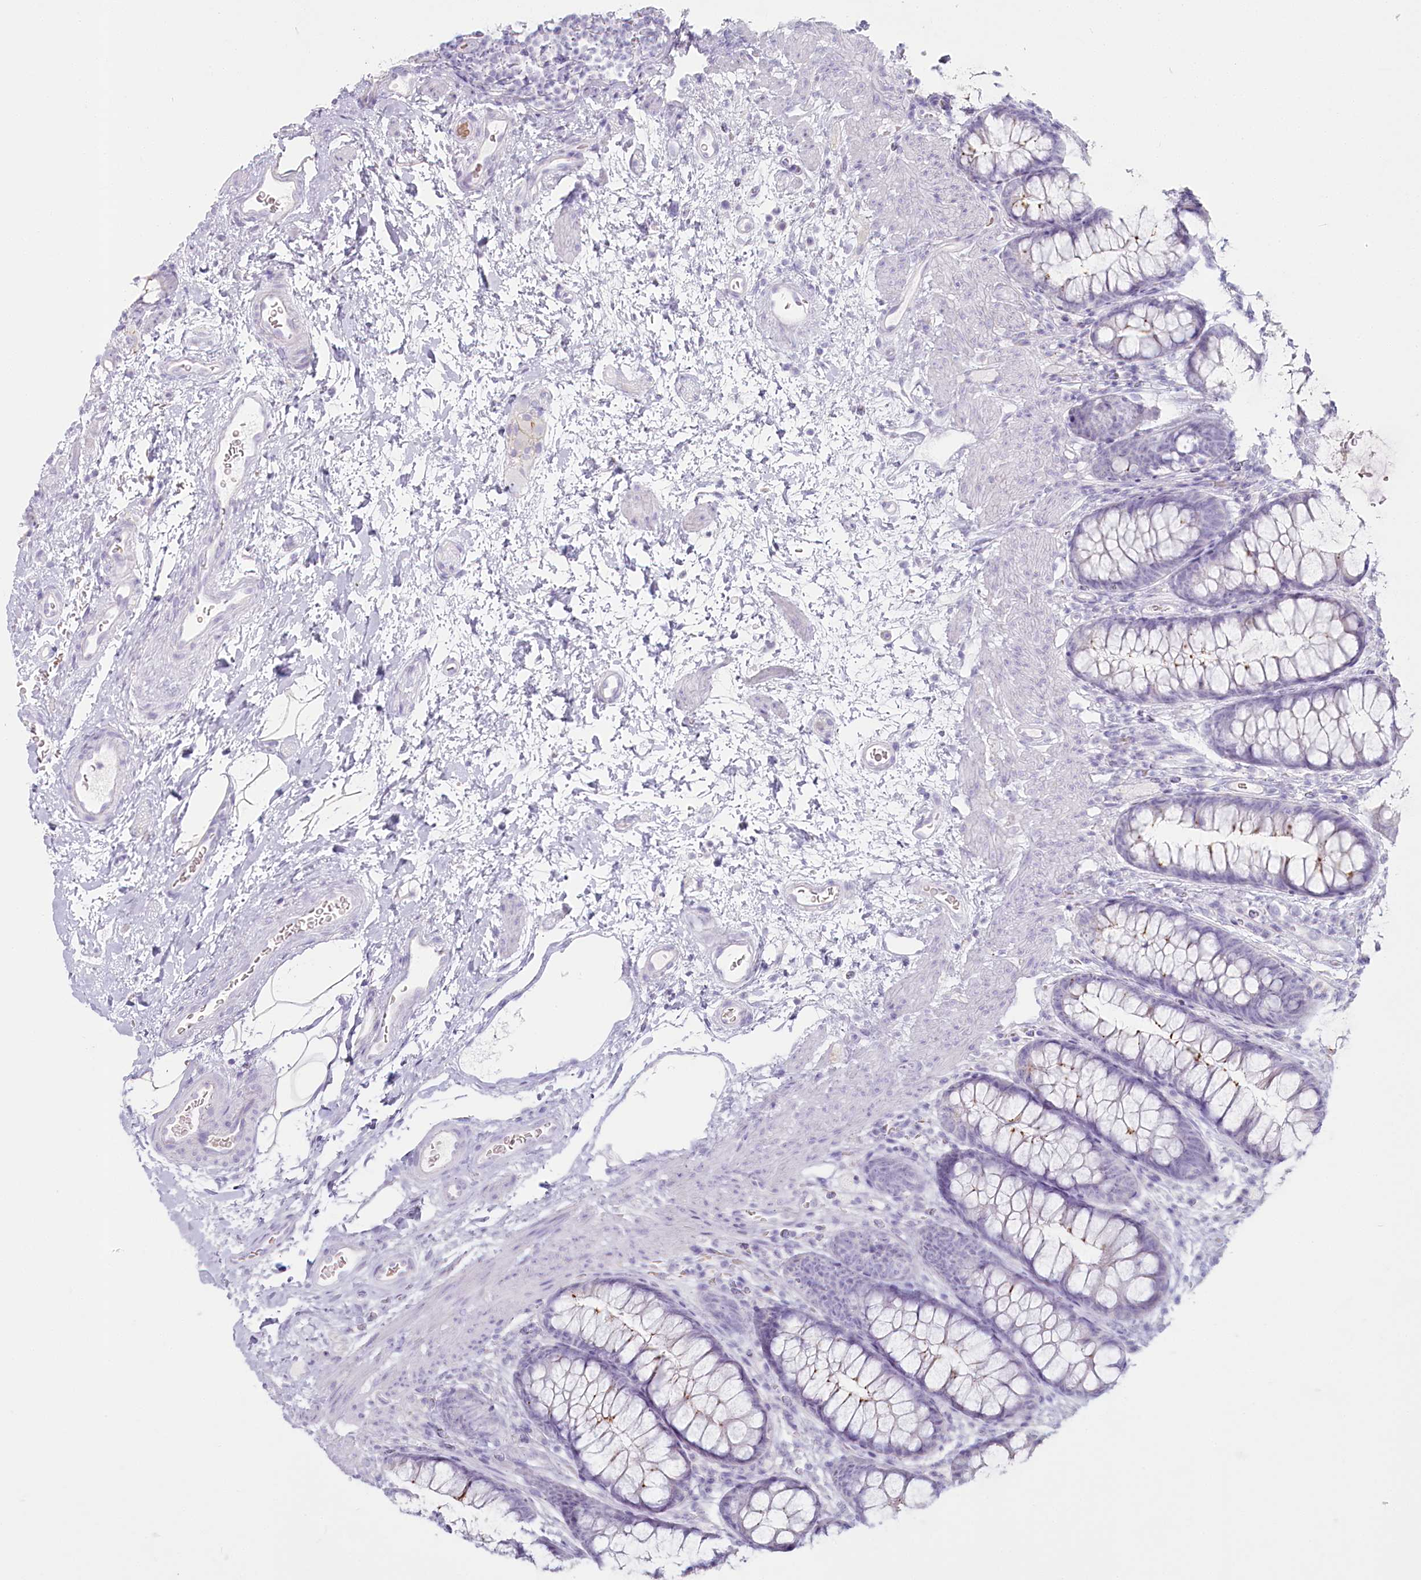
{"staining": {"intensity": "negative", "quantity": "none", "location": "none"}, "tissue": "colon", "cell_type": "Endothelial cells", "image_type": "normal", "snomed": [{"axis": "morphology", "description": "Normal tissue, NOS"}, {"axis": "topography", "description": "Colon"}], "caption": "This is an IHC image of unremarkable colon. There is no positivity in endothelial cells.", "gene": "IFIT5", "patient": {"sex": "female", "age": 62}}